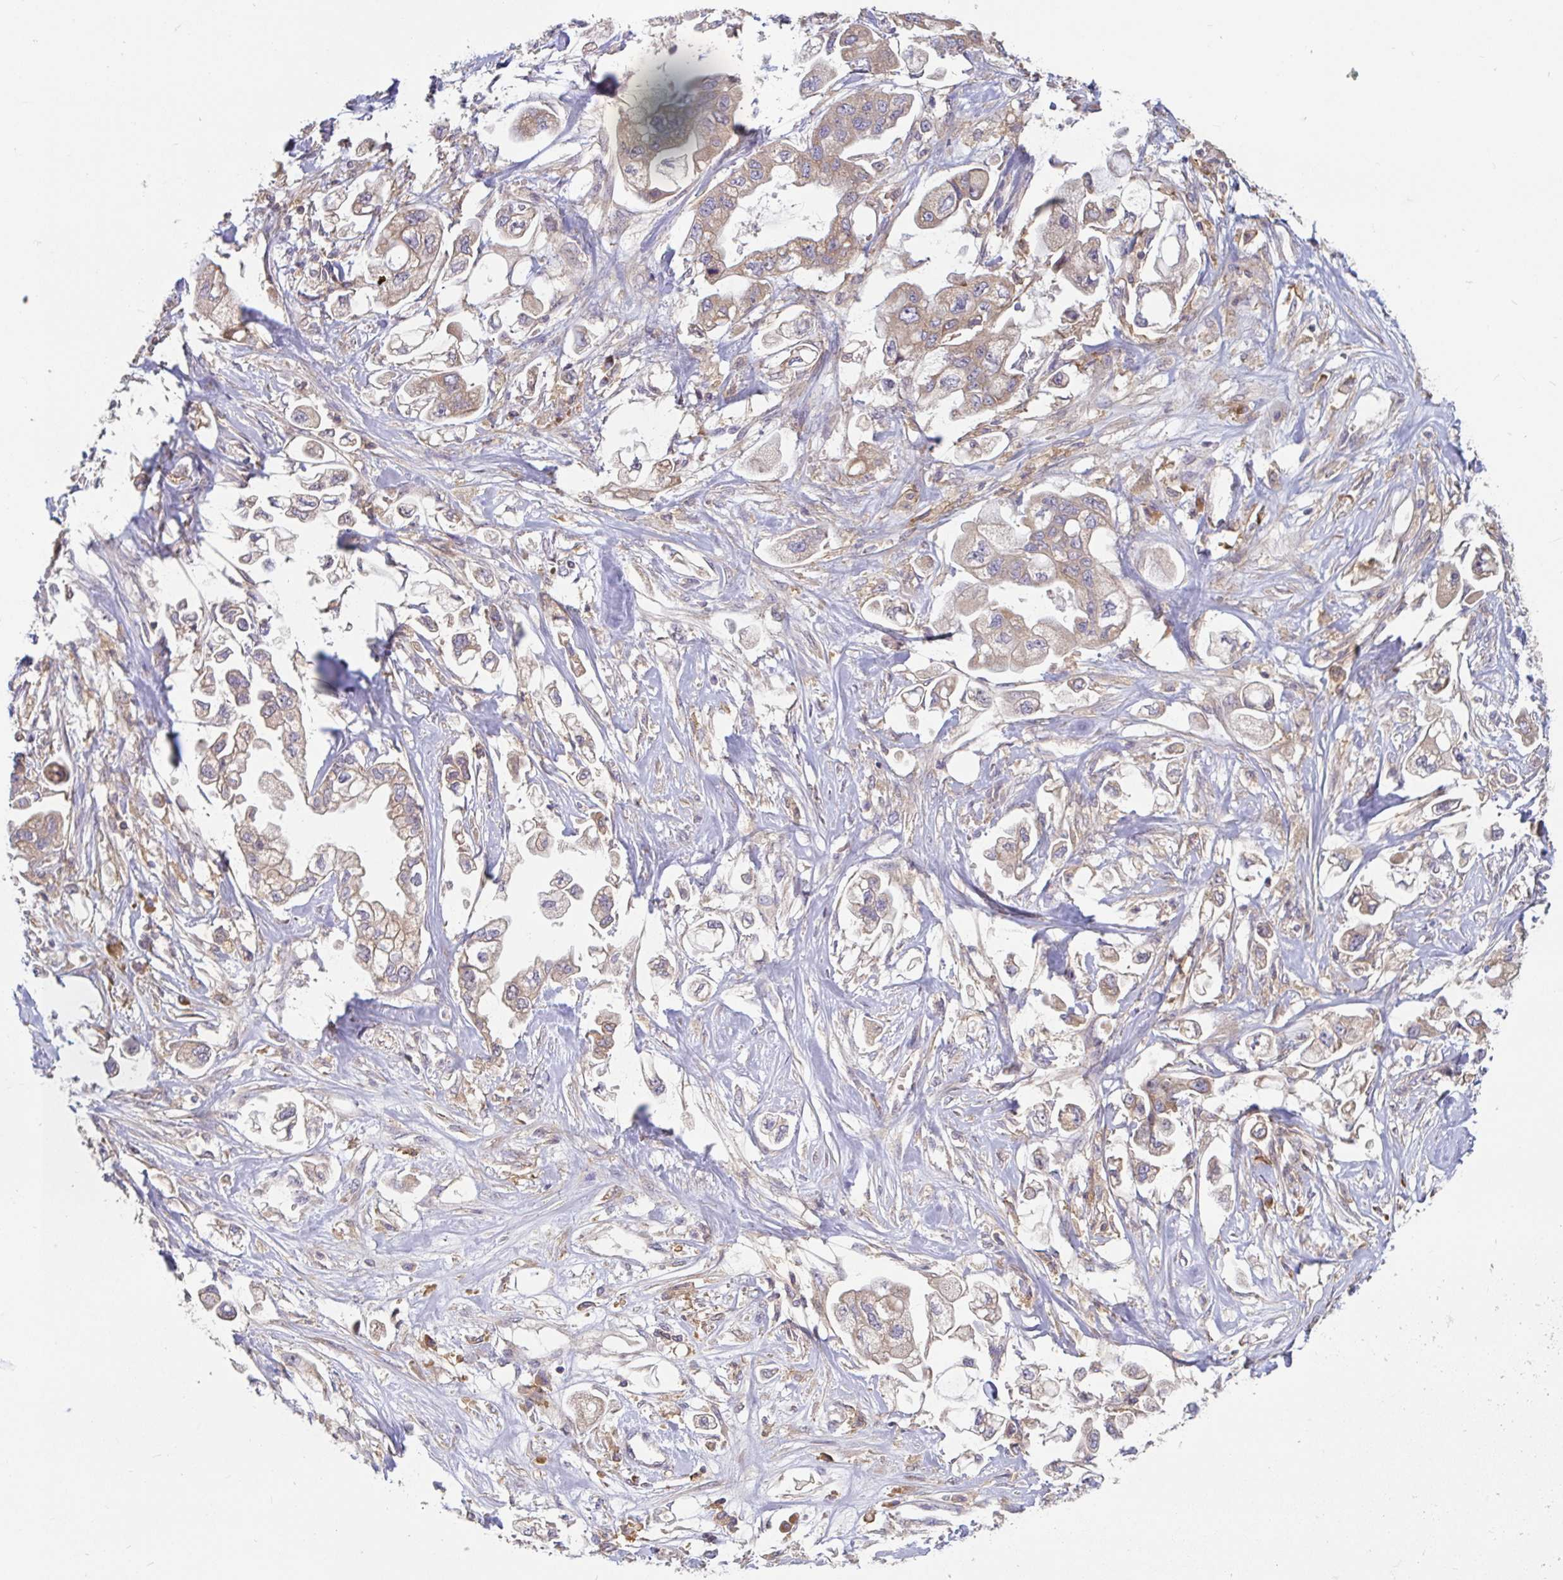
{"staining": {"intensity": "weak", "quantity": ">75%", "location": "cytoplasmic/membranous"}, "tissue": "stomach cancer", "cell_type": "Tumor cells", "image_type": "cancer", "snomed": [{"axis": "morphology", "description": "Adenocarcinoma, NOS"}, {"axis": "topography", "description": "Stomach"}], "caption": "Brown immunohistochemical staining in adenocarcinoma (stomach) exhibits weak cytoplasmic/membranous staining in about >75% of tumor cells.", "gene": "LARP1", "patient": {"sex": "male", "age": 62}}